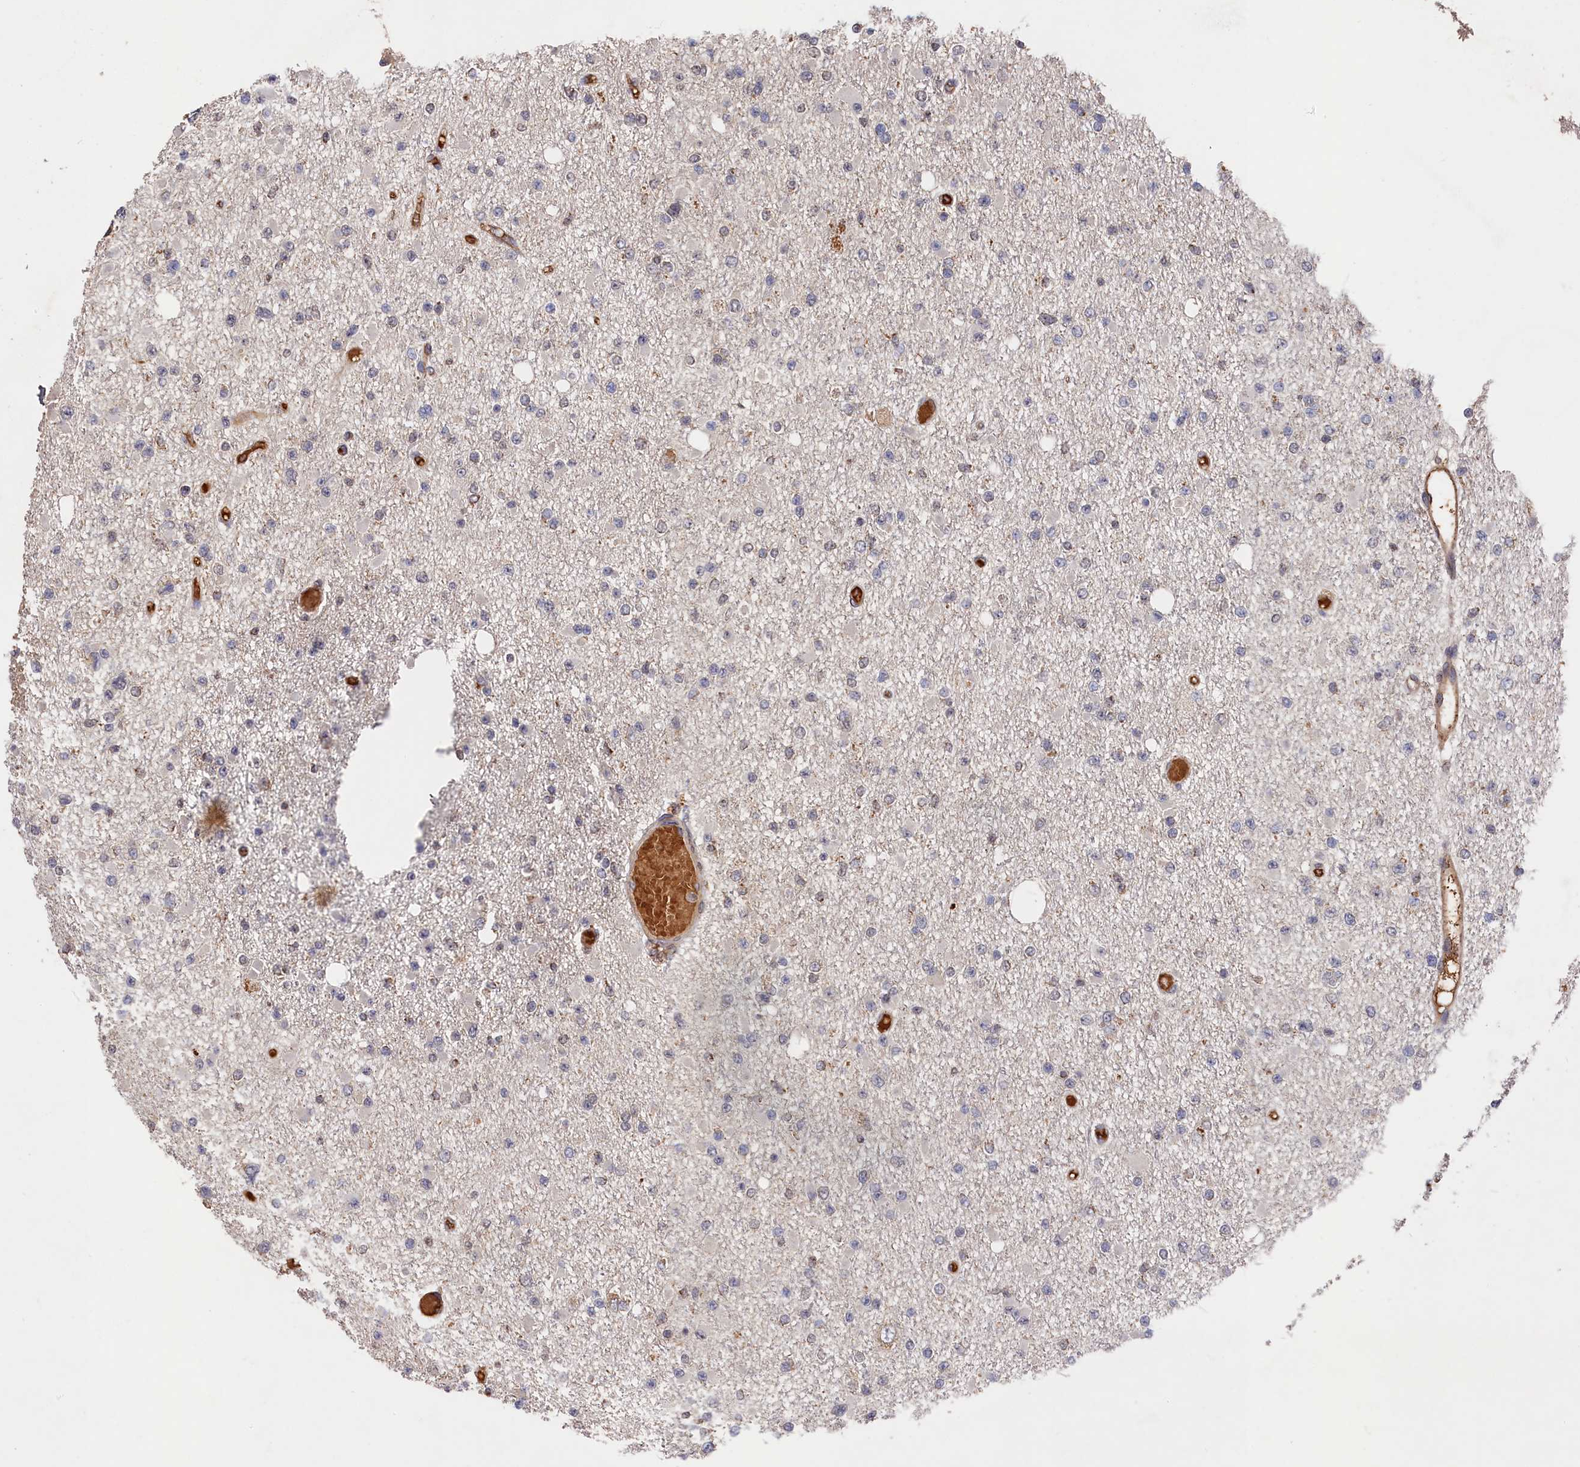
{"staining": {"intensity": "negative", "quantity": "none", "location": "none"}, "tissue": "glioma", "cell_type": "Tumor cells", "image_type": "cancer", "snomed": [{"axis": "morphology", "description": "Glioma, malignant, Low grade"}, {"axis": "topography", "description": "Brain"}], "caption": "IHC of low-grade glioma (malignant) exhibits no positivity in tumor cells.", "gene": "DHRS11", "patient": {"sex": "female", "age": 22}}